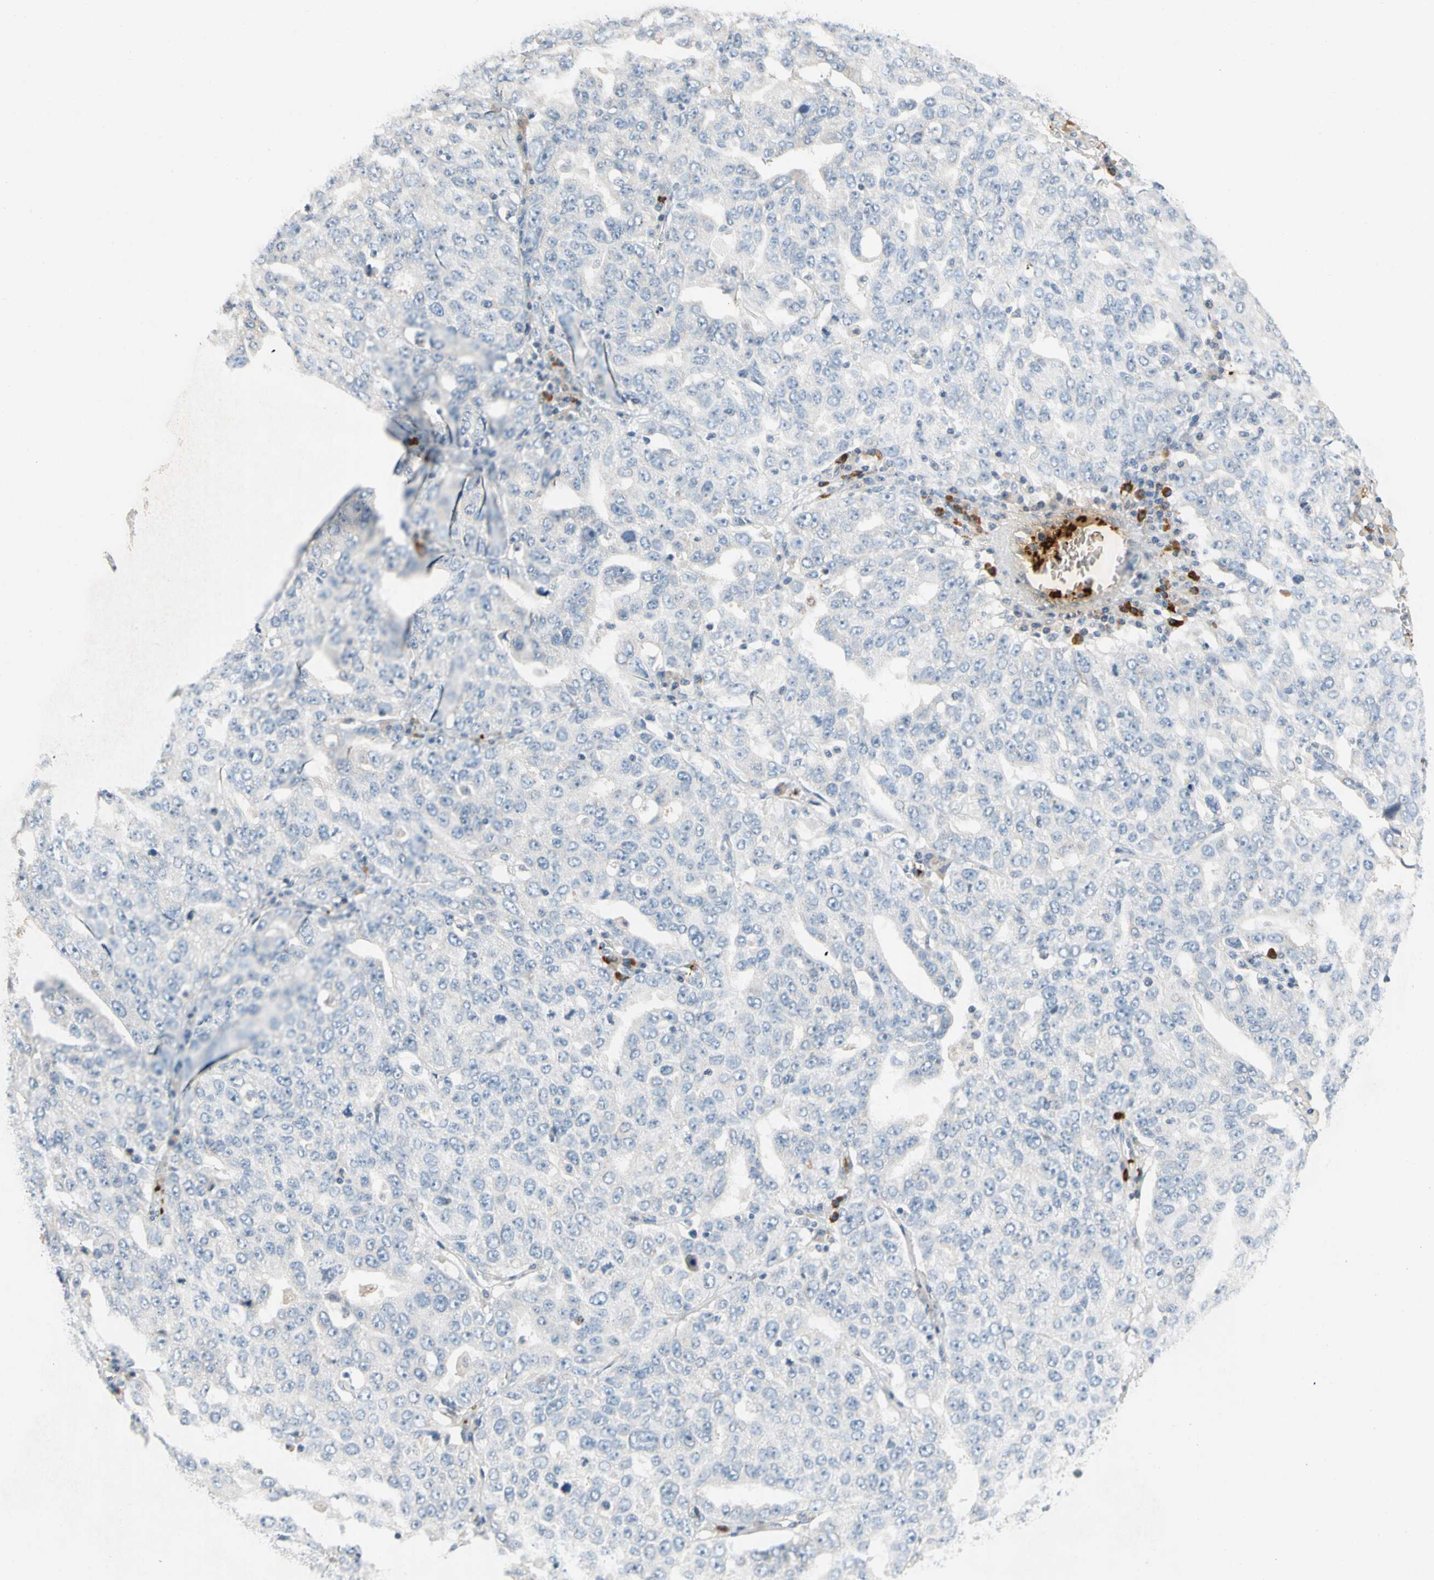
{"staining": {"intensity": "negative", "quantity": "none", "location": "none"}, "tissue": "ovarian cancer", "cell_type": "Tumor cells", "image_type": "cancer", "snomed": [{"axis": "morphology", "description": "Carcinoma, endometroid"}, {"axis": "topography", "description": "Ovary"}], "caption": "Tumor cells are negative for brown protein staining in ovarian cancer (endometroid carcinoma).", "gene": "PPBP", "patient": {"sex": "female", "age": 62}}